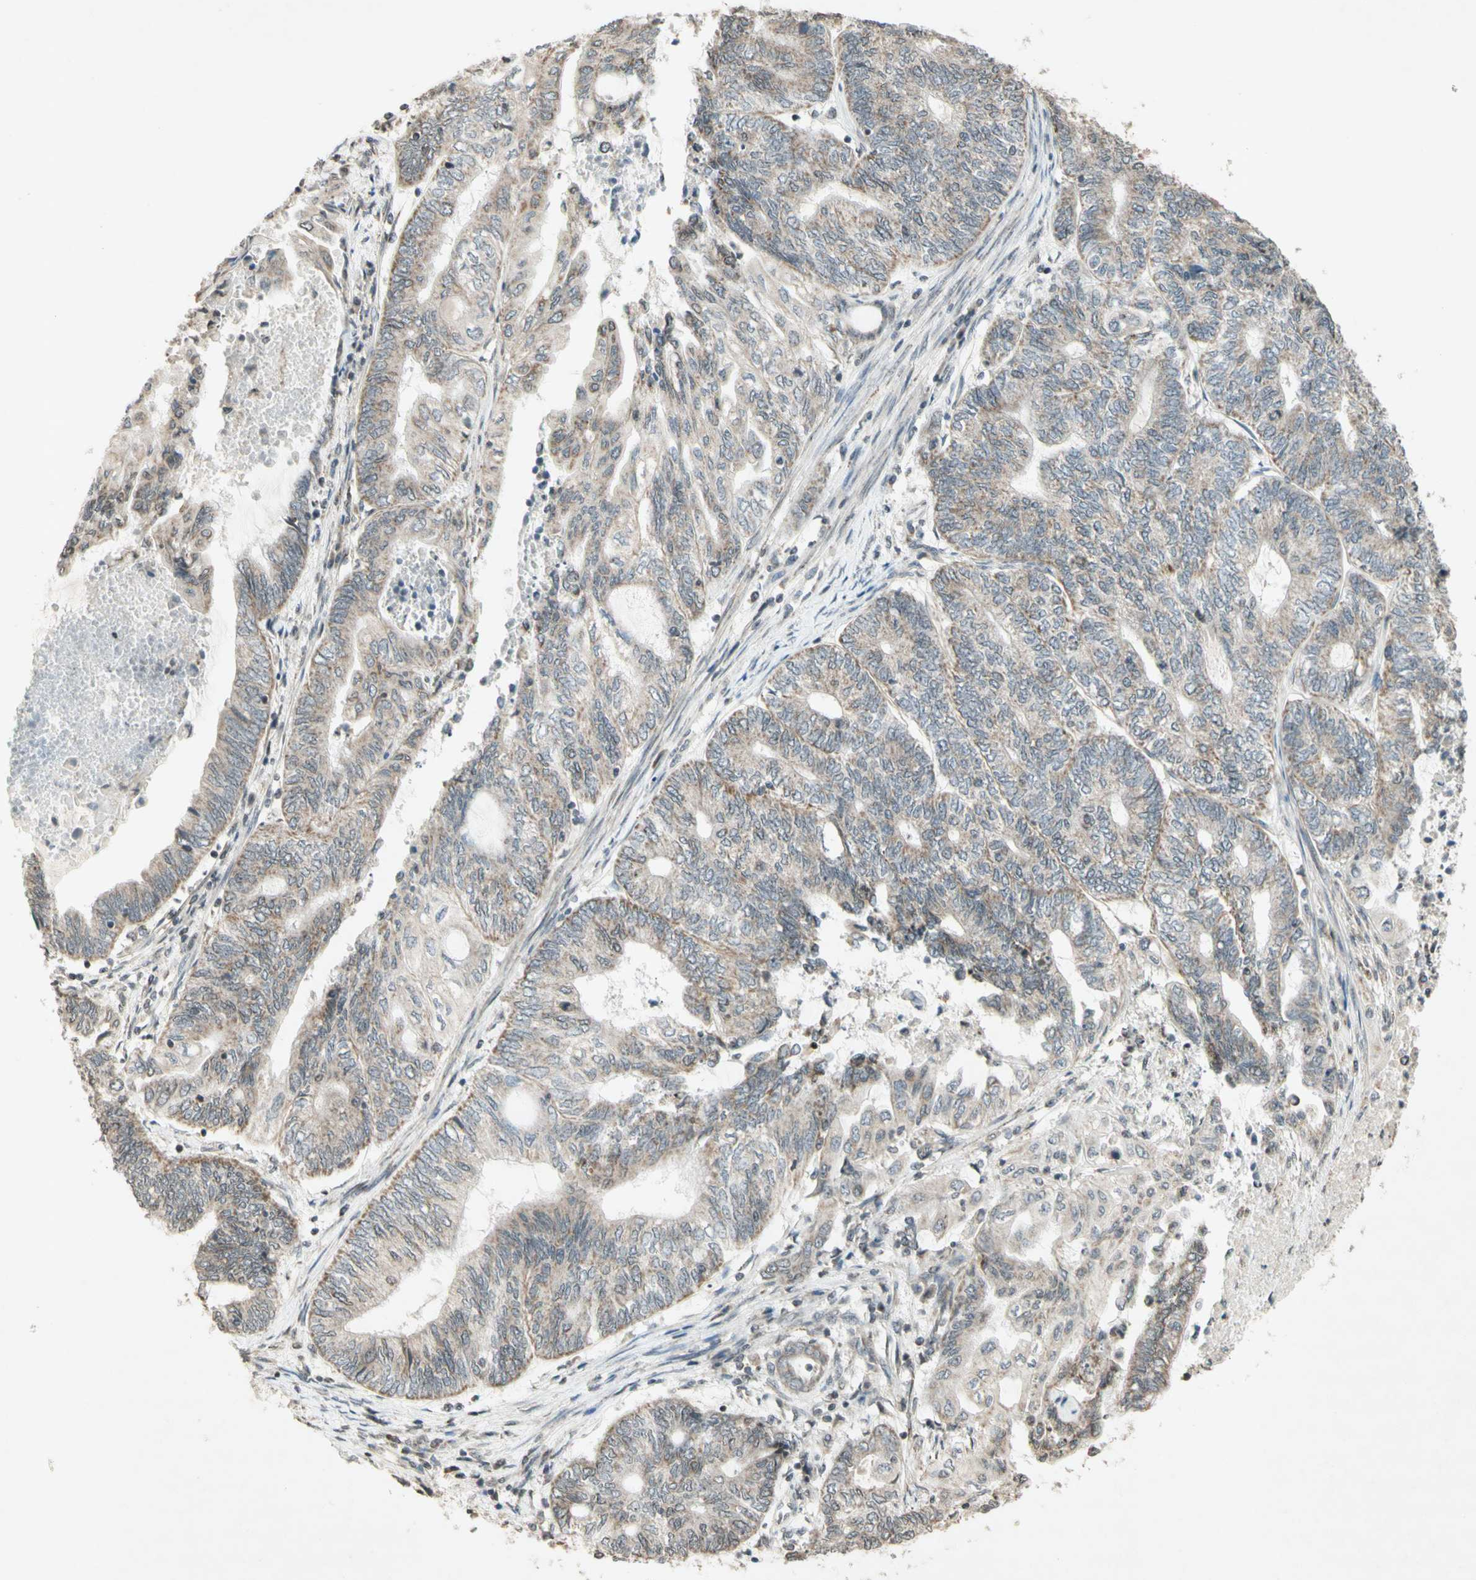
{"staining": {"intensity": "weak", "quantity": "25%-75%", "location": "cytoplasmic/membranous"}, "tissue": "endometrial cancer", "cell_type": "Tumor cells", "image_type": "cancer", "snomed": [{"axis": "morphology", "description": "Adenocarcinoma, NOS"}, {"axis": "topography", "description": "Uterus"}, {"axis": "topography", "description": "Endometrium"}], "caption": "An immunohistochemistry (IHC) micrograph of tumor tissue is shown. Protein staining in brown highlights weak cytoplasmic/membranous positivity in endometrial adenocarcinoma within tumor cells. The staining is performed using DAB brown chromogen to label protein expression. The nuclei are counter-stained blue using hematoxylin.", "gene": "CCNI", "patient": {"sex": "female", "age": 70}}